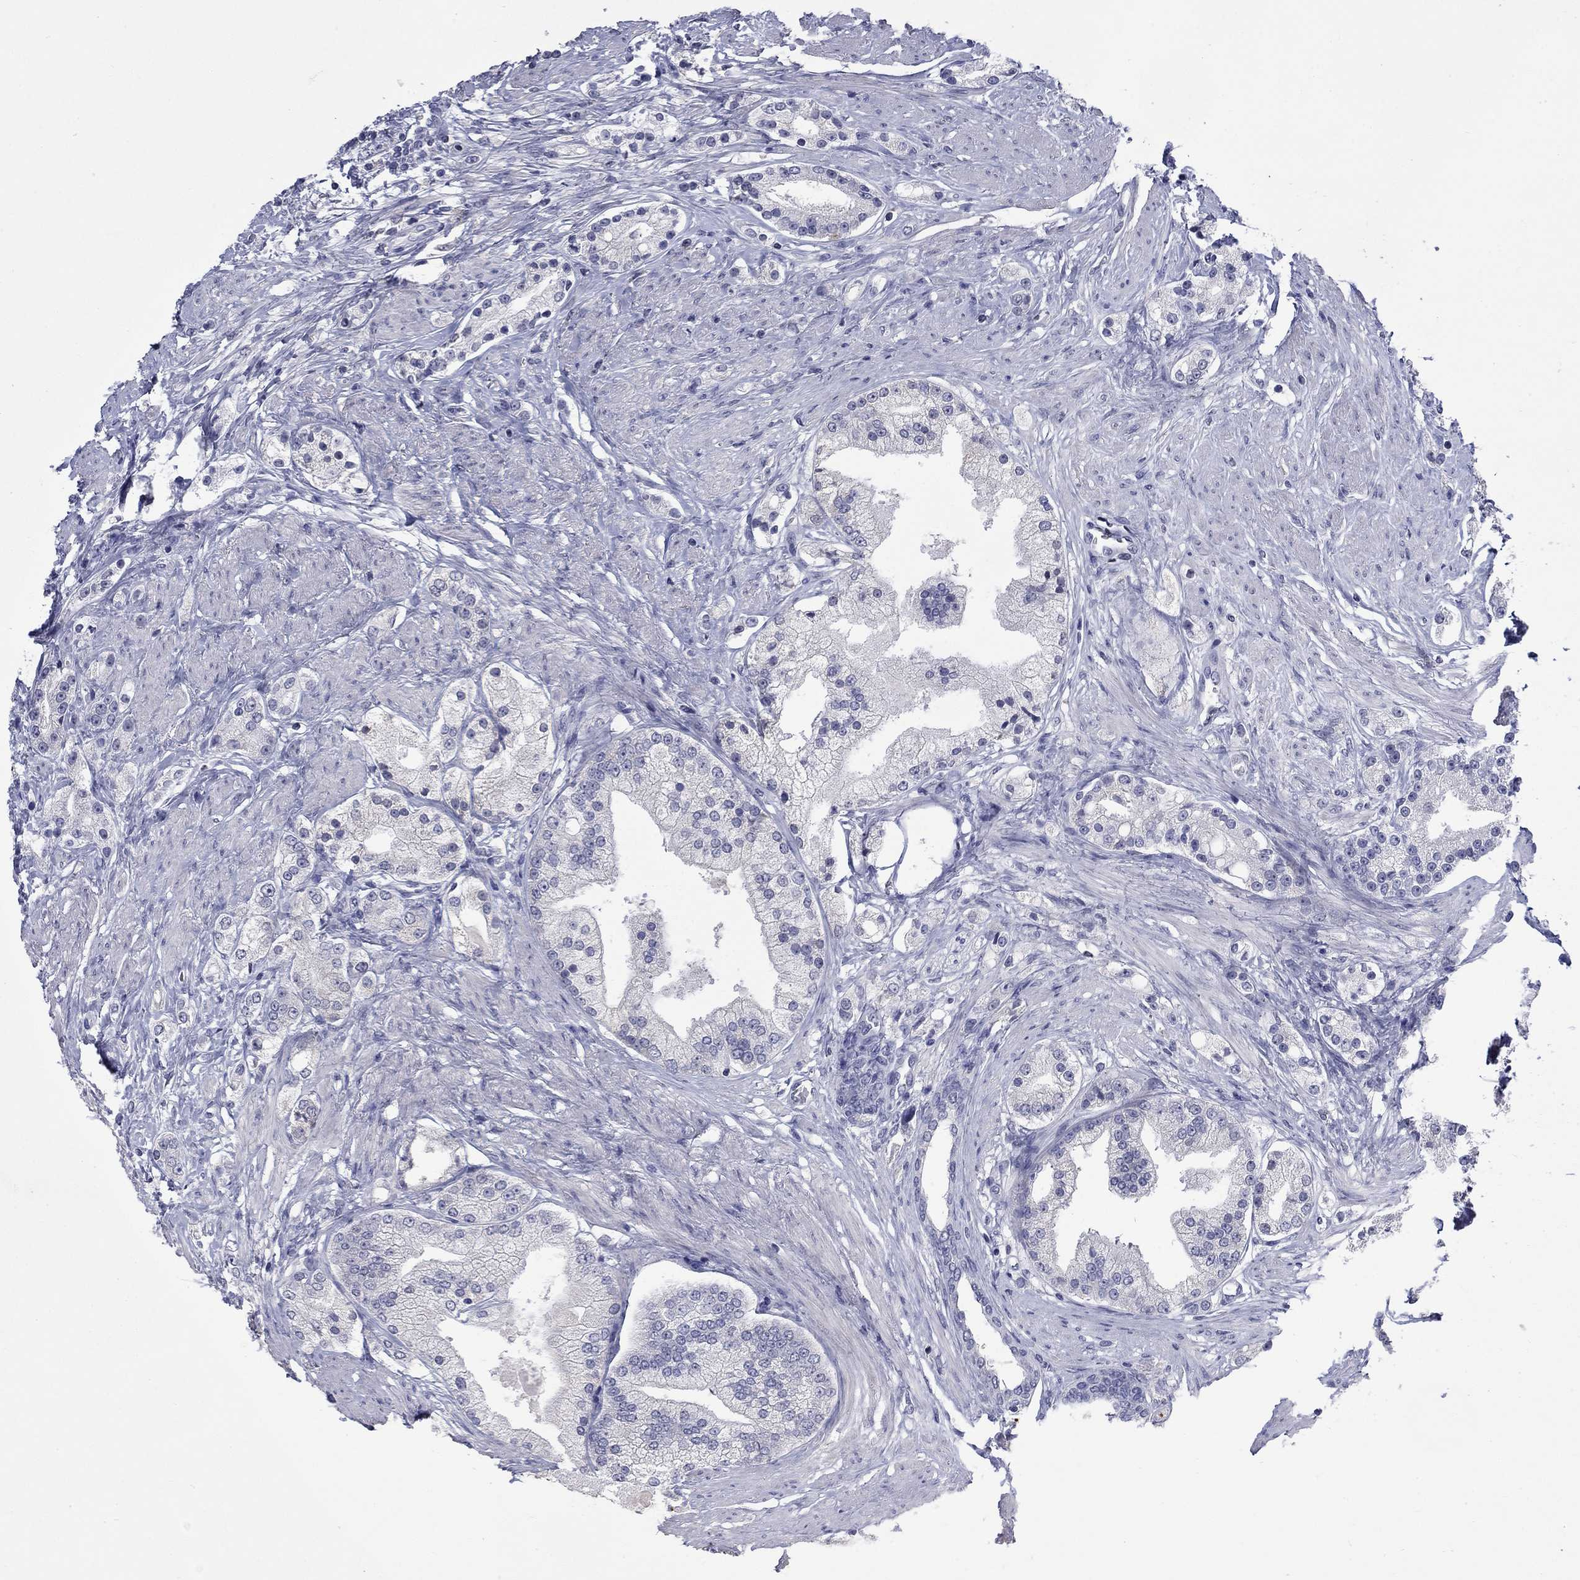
{"staining": {"intensity": "negative", "quantity": "none", "location": "none"}, "tissue": "prostate cancer", "cell_type": "Tumor cells", "image_type": "cancer", "snomed": [{"axis": "morphology", "description": "Adenocarcinoma, NOS"}, {"axis": "topography", "description": "Prostate and seminal vesicle, NOS"}, {"axis": "topography", "description": "Prostate"}], "caption": "This is an immunohistochemistry micrograph of adenocarcinoma (prostate). There is no staining in tumor cells.", "gene": "PLEK", "patient": {"sex": "male", "age": 67}}